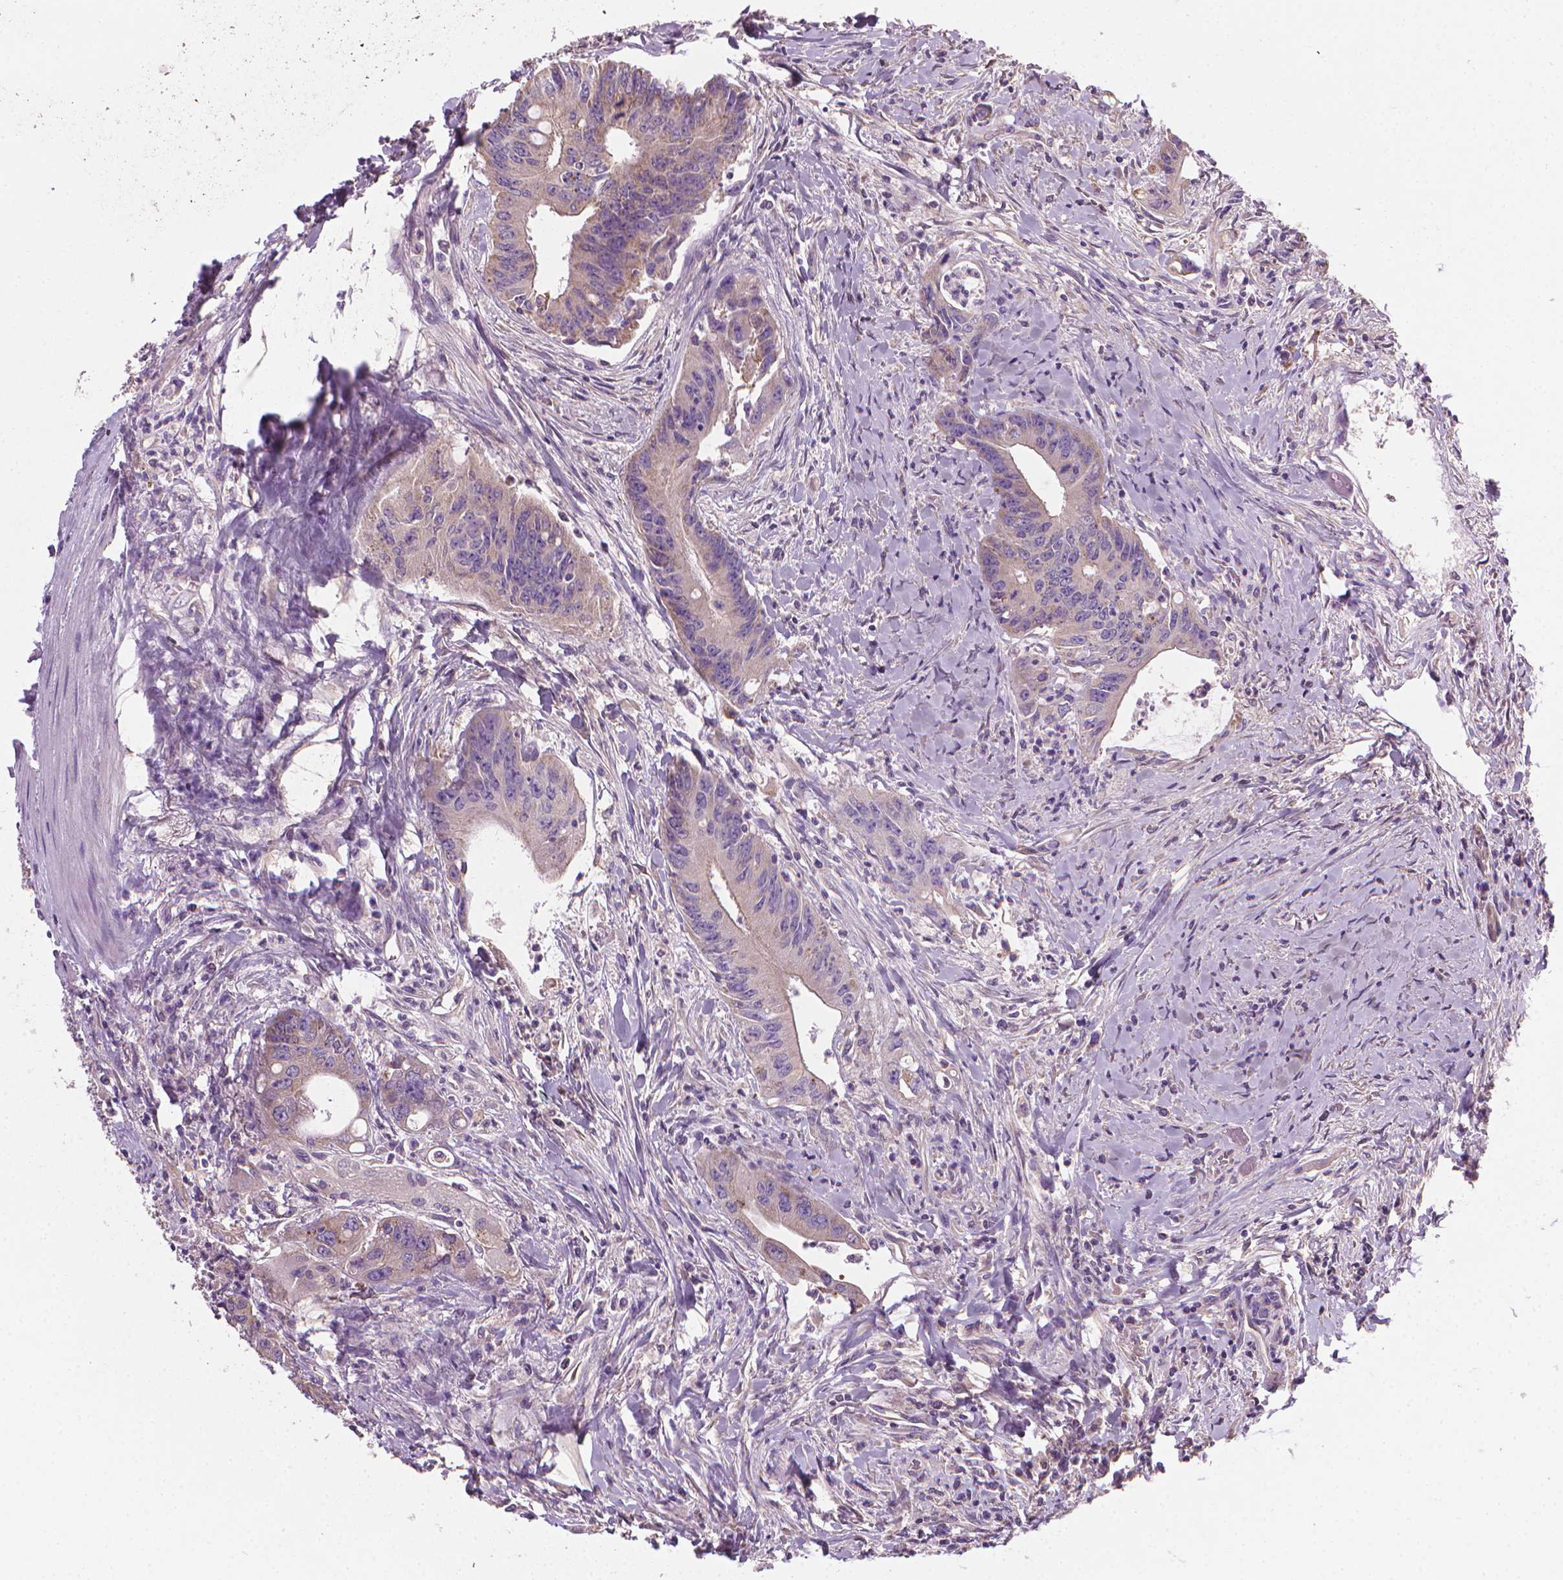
{"staining": {"intensity": "weak", "quantity": "25%-75%", "location": "cytoplasmic/membranous"}, "tissue": "colorectal cancer", "cell_type": "Tumor cells", "image_type": "cancer", "snomed": [{"axis": "morphology", "description": "Adenocarcinoma, NOS"}, {"axis": "topography", "description": "Rectum"}], "caption": "Colorectal cancer stained with DAB (3,3'-diaminobenzidine) immunohistochemistry (IHC) displays low levels of weak cytoplasmic/membranous positivity in about 25%-75% of tumor cells. Ihc stains the protein in brown and the nuclei are stained blue.", "gene": "RIIAD1", "patient": {"sex": "male", "age": 59}}